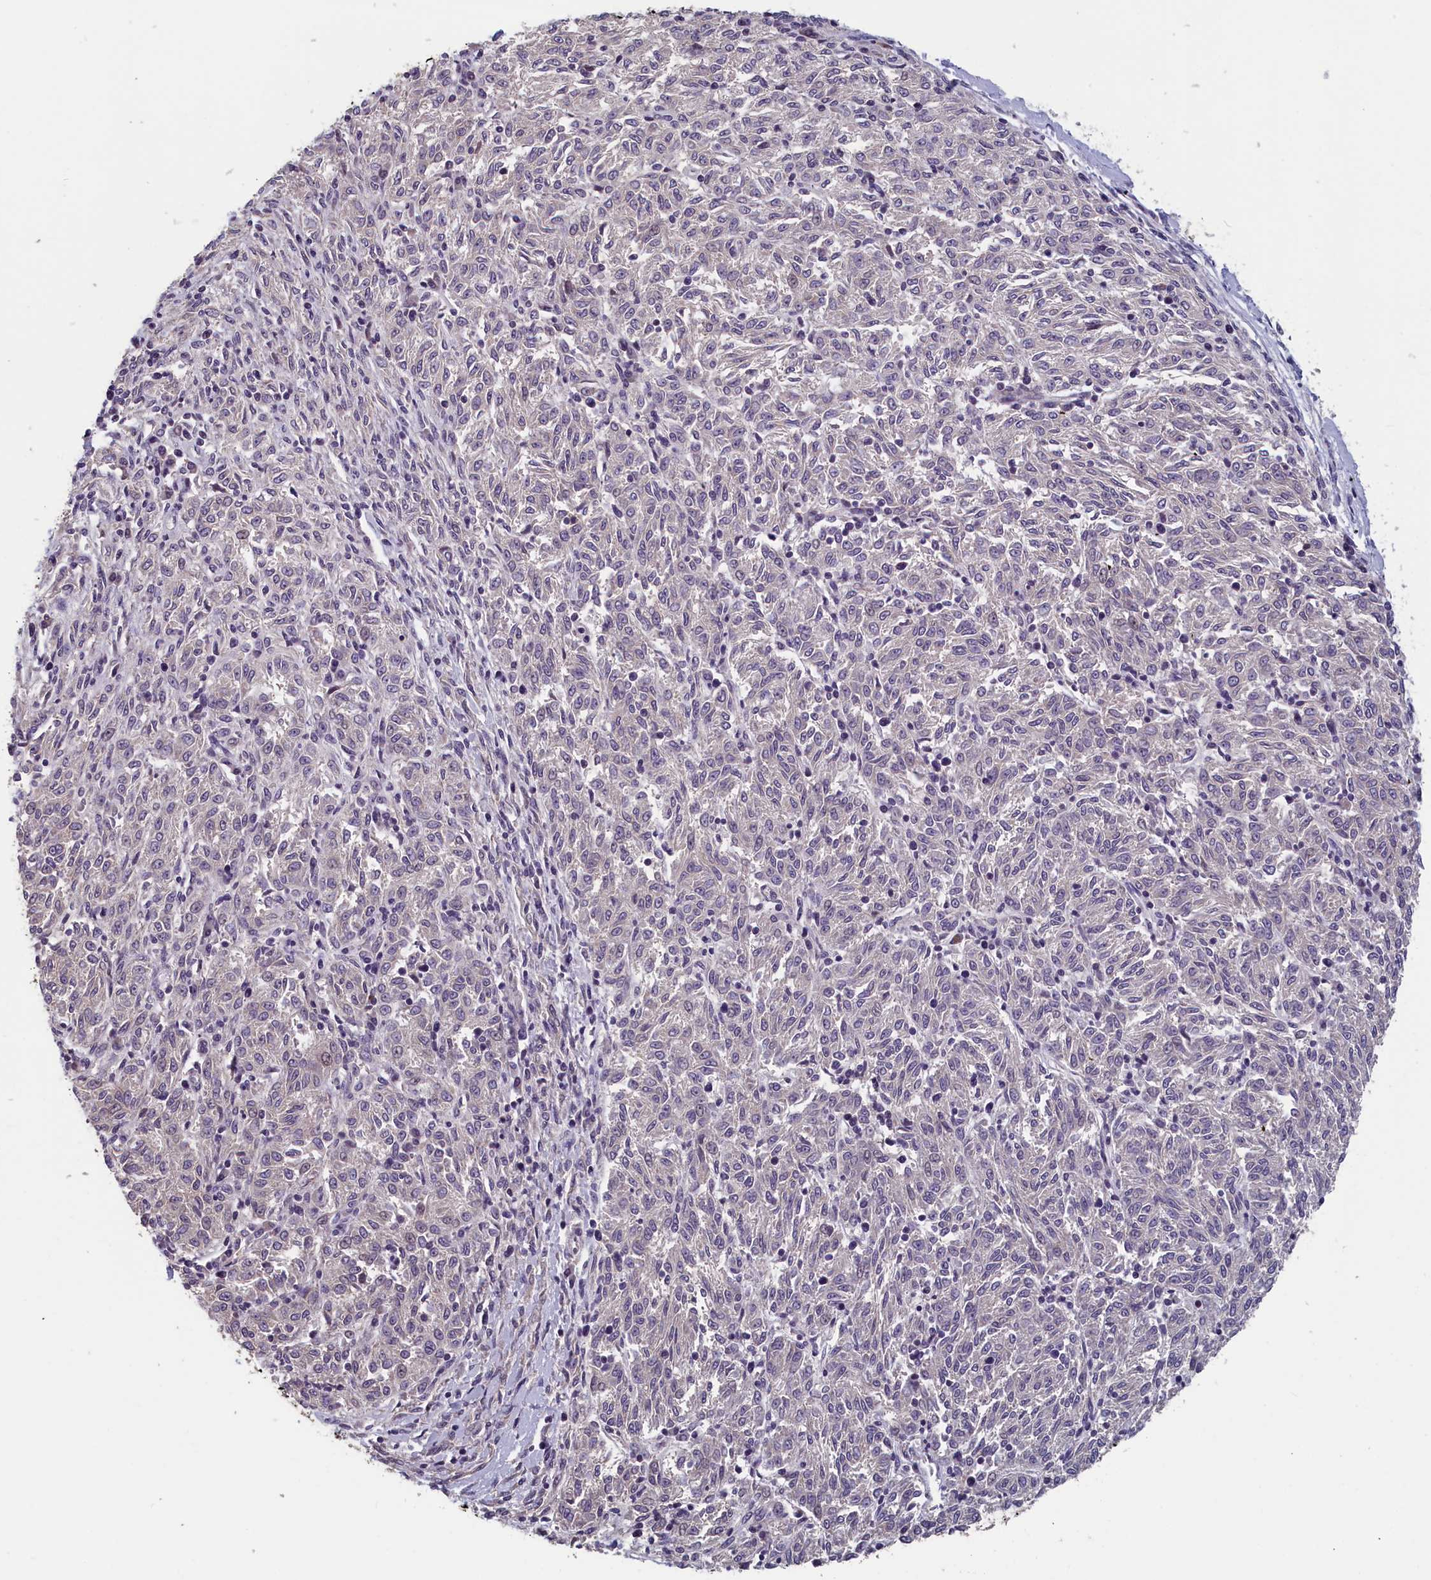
{"staining": {"intensity": "negative", "quantity": "none", "location": "none"}, "tissue": "melanoma", "cell_type": "Tumor cells", "image_type": "cancer", "snomed": [{"axis": "morphology", "description": "Malignant melanoma, NOS"}, {"axis": "topography", "description": "Skin"}], "caption": "Melanoma stained for a protein using immunohistochemistry (IHC) shows no expression tumor cells.", "gene": "TMEM116", "patient": {"sex": "female", "age": 72}}